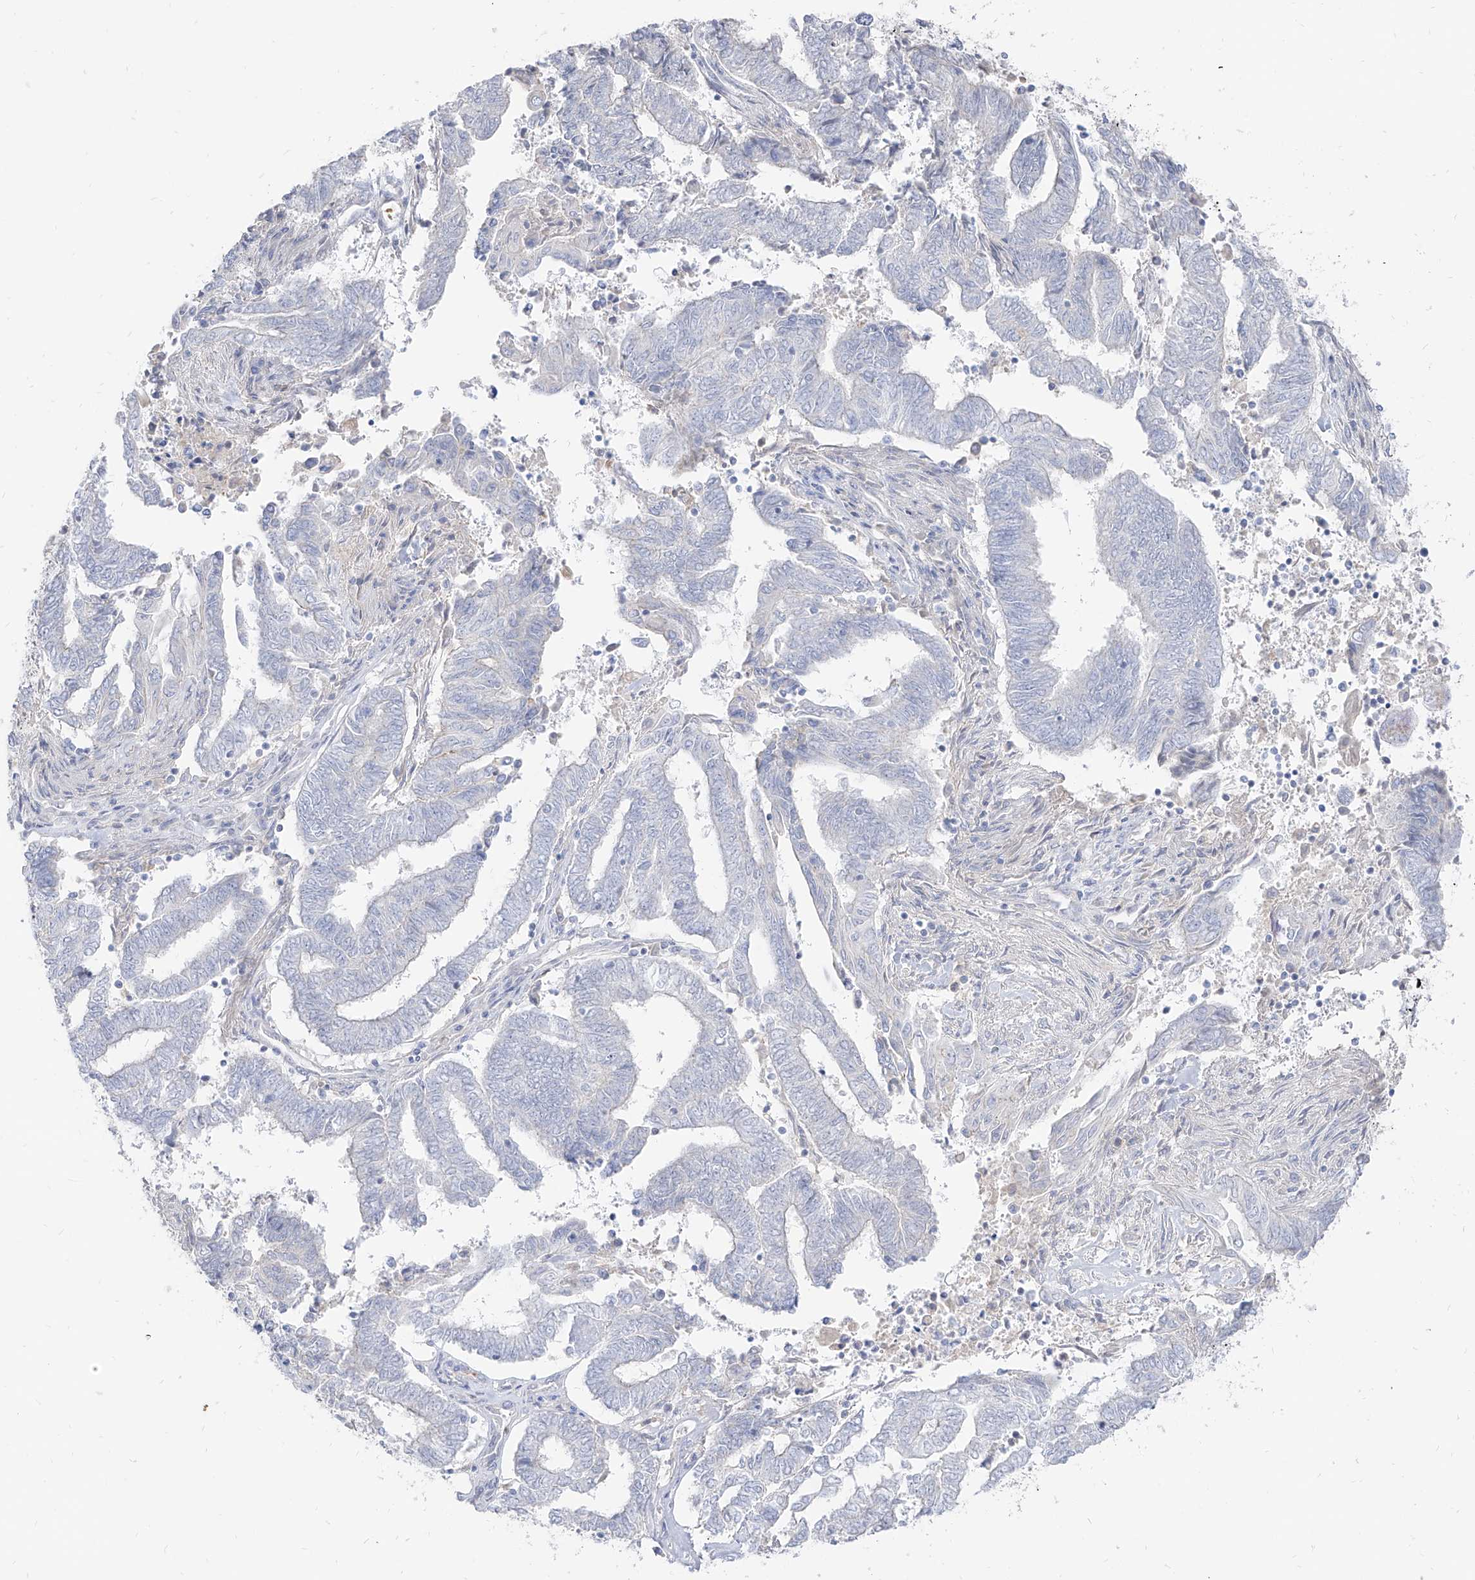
{"staining": {"intensity": "negative", "quantity": "none", "location": "none"}, "tissue": "endometrial cancer", "cell_type": "Tumor cells", "image_type": "cancer", "snomed": [{"axis": "morphology", "description": "Adenocarcinoma, NOS"}, {"axis": "topography", "description": "Uterus"}, {"axis": "topography", "description": "Endometrium"}], "caption": "Endometrial adenocarcinoma stained for a protein using IHC exhibits no staining tumor cells.", "gene": "RBFOX3", "patient": {"sex": "female", "age": 70}}